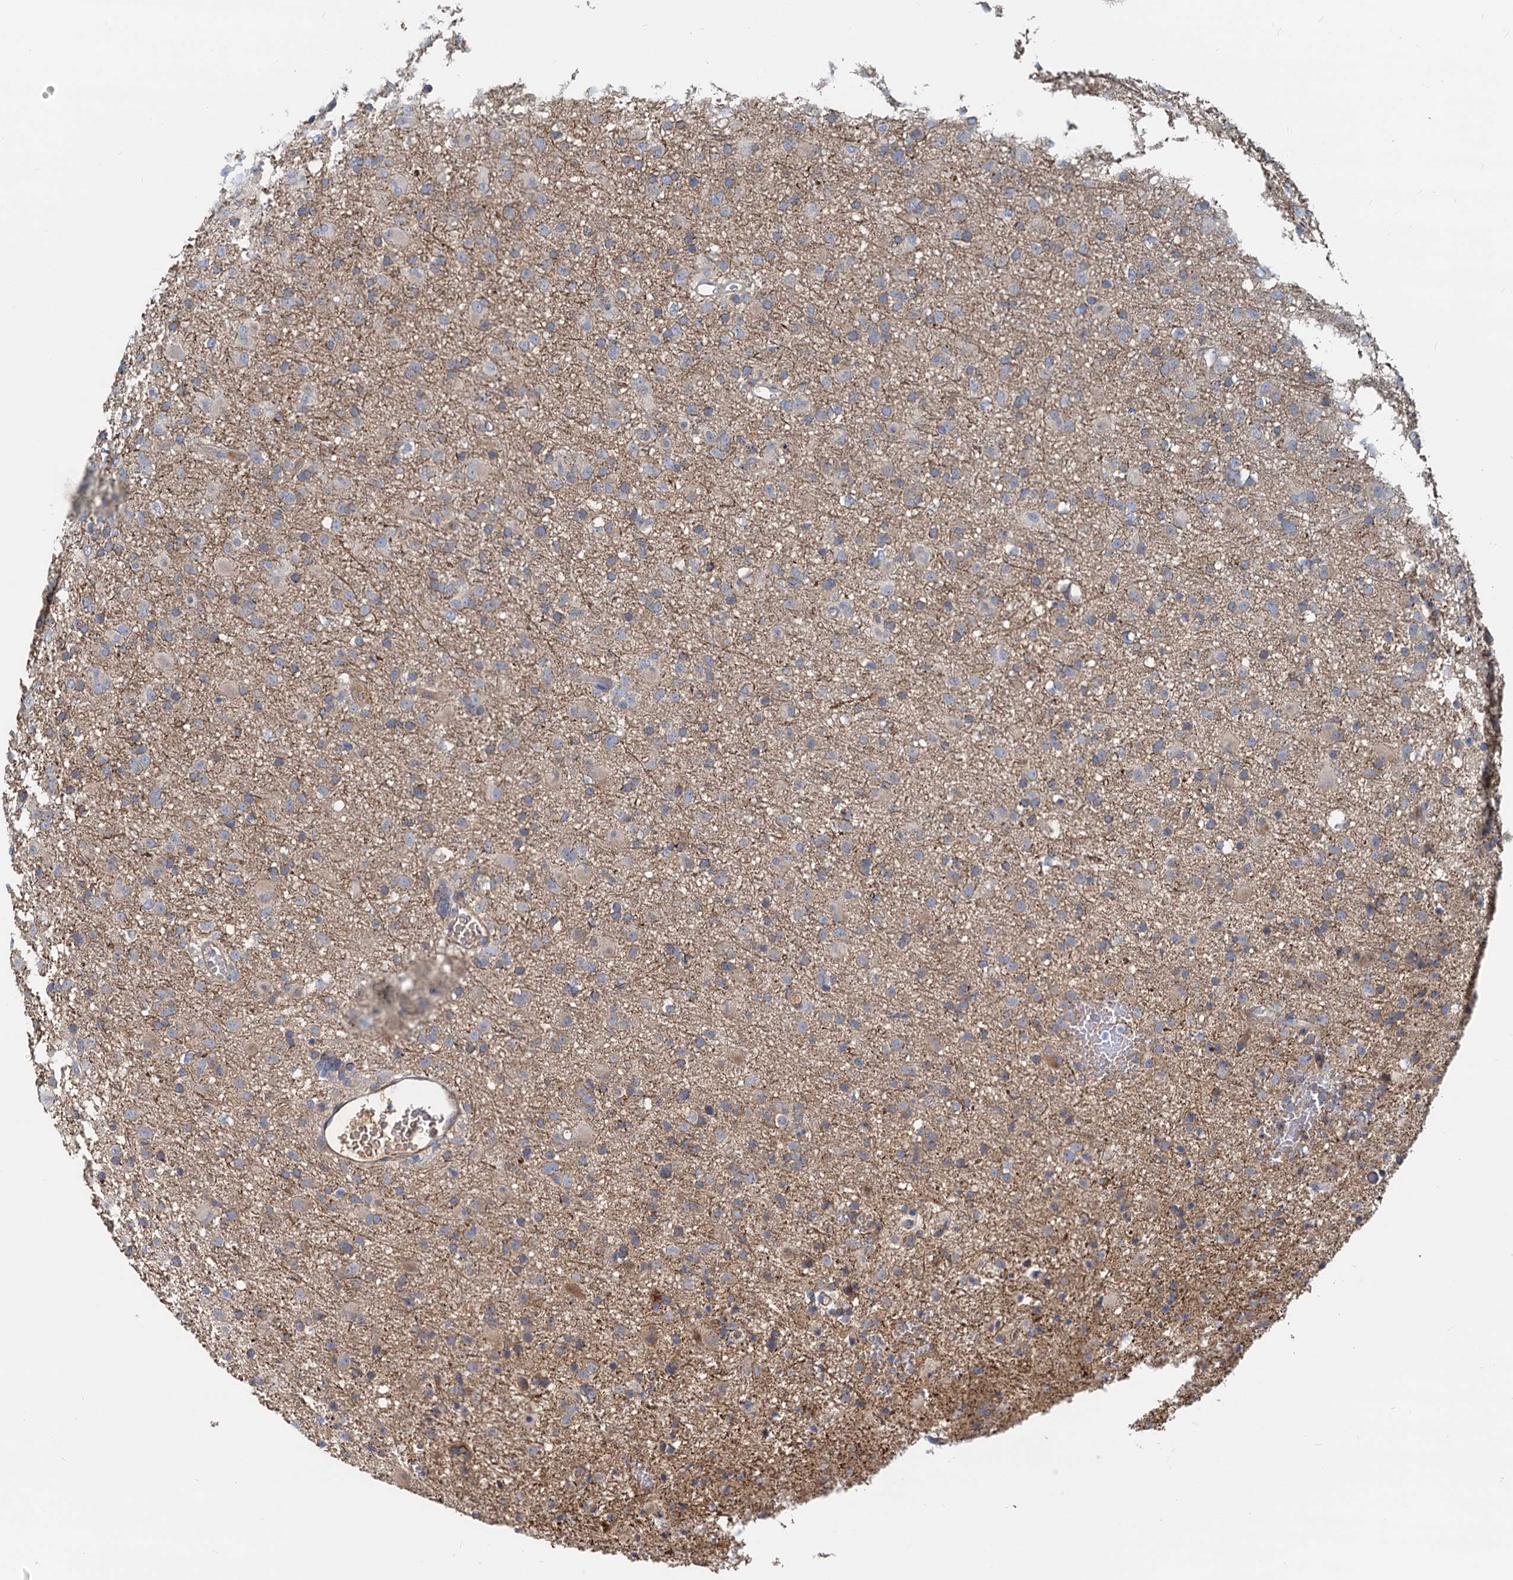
{"staining": {"intensity": "weak", "quantity": "25%-75%", "location": "cytoplasmic/membranous"}, "tissue": "glioma", "cell_type": "Tumor cells", "image_type": "cancer", "snomed": [{"axis": "morphology", "description": "Glioma, malignant, Low grade"}, {"axis": "topography", "description": "Brain"}], "caption": "Brown immunohistochemical staining in glioma exhibits weak cytoplasmic/membranous positivity in approximately 25%-75% of tumor cells. (DAB = brown stain, brightfield microscopy at high magnification).", "gene": "LNX2", "patient": {"sex": "male", "age": 65}}